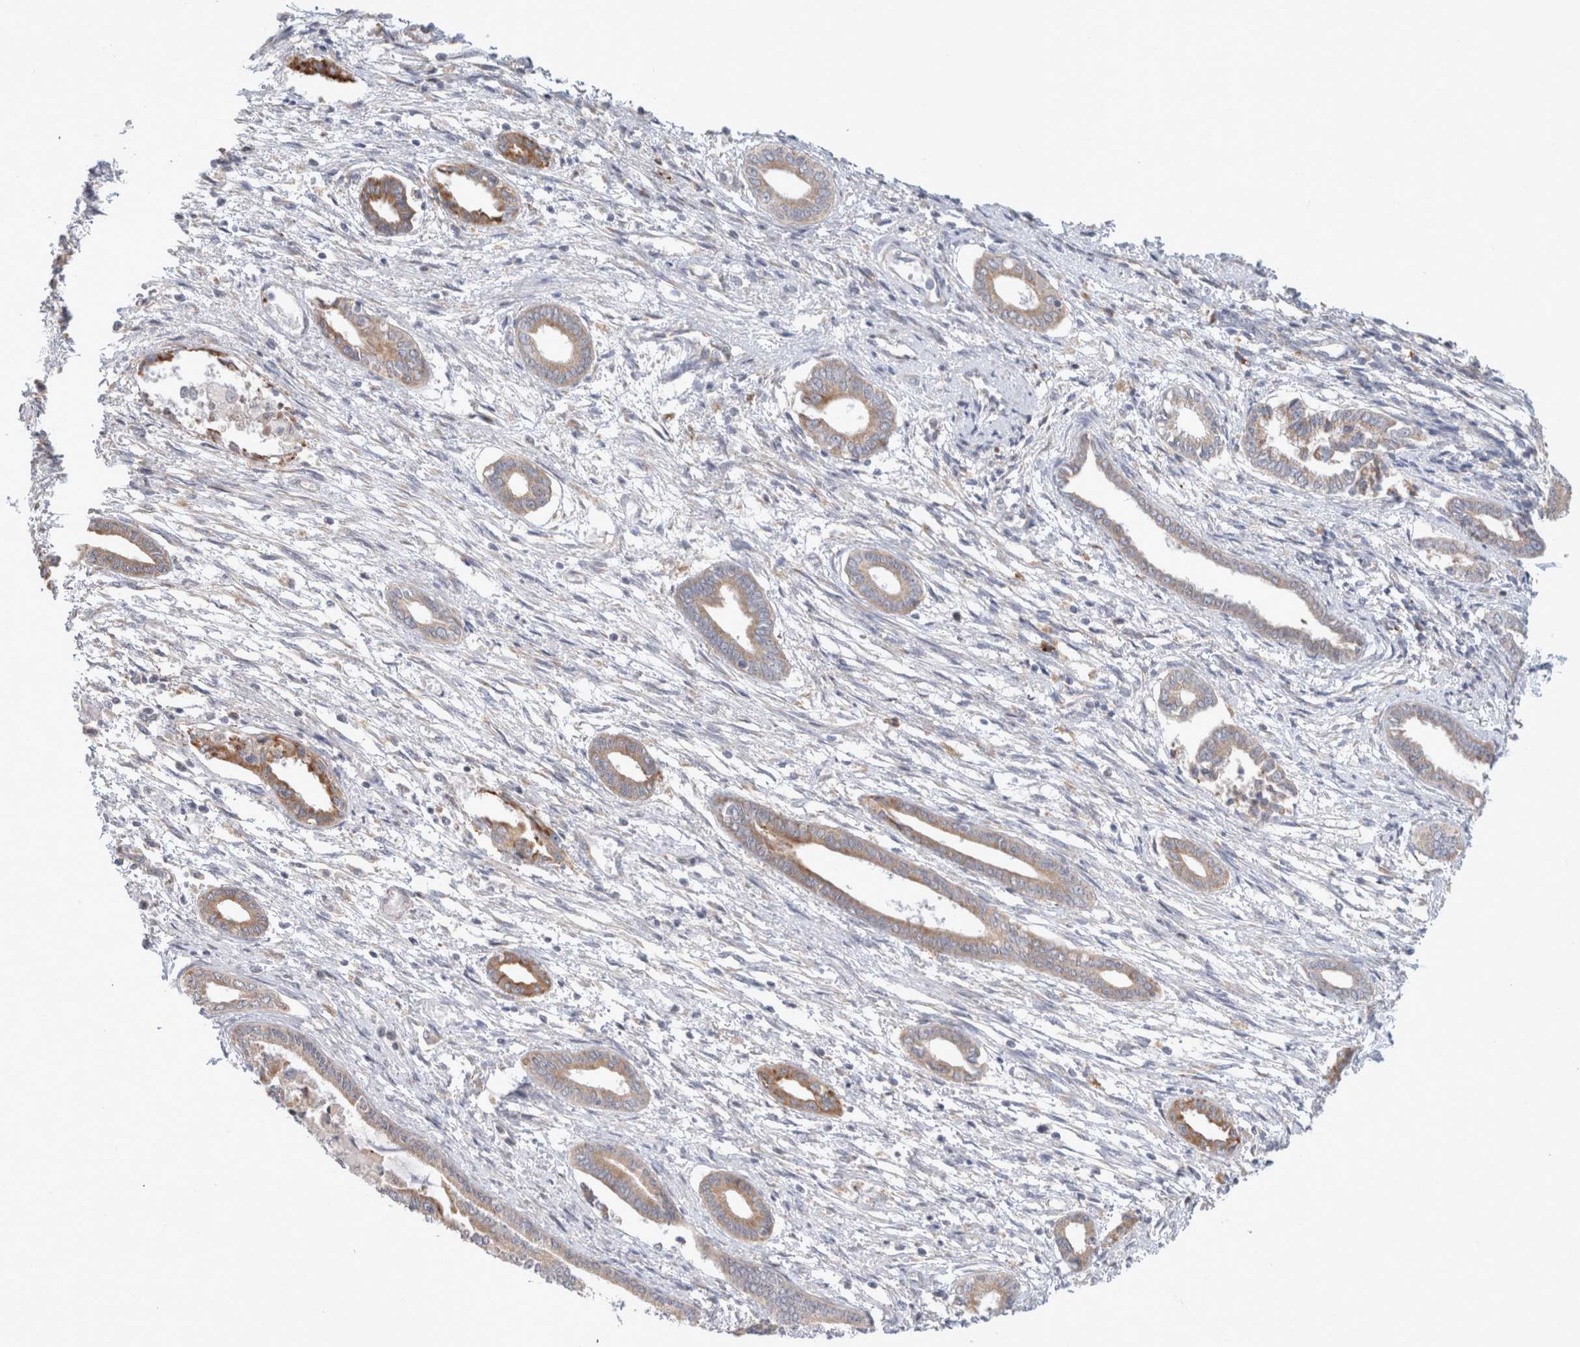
{"staining": {"intensity": "negative", "quantity": "none", "location": "none"}, "tissue": "endometrium", "cell_type": "Cells in endometrial stroma", "image_type": "normal", "snomed": [{"axis": "morphology", "description": "Normal tissue, NOS"}, {"axis": "topography", "description": "Endometrium"}], "caption": "Immunohistochemical staining of normal human endometrium exhibits no significant expression in cells in endometrial stroma.", "gene": "NEDD4L", "patient": {"sex": "female", "age": 56}}